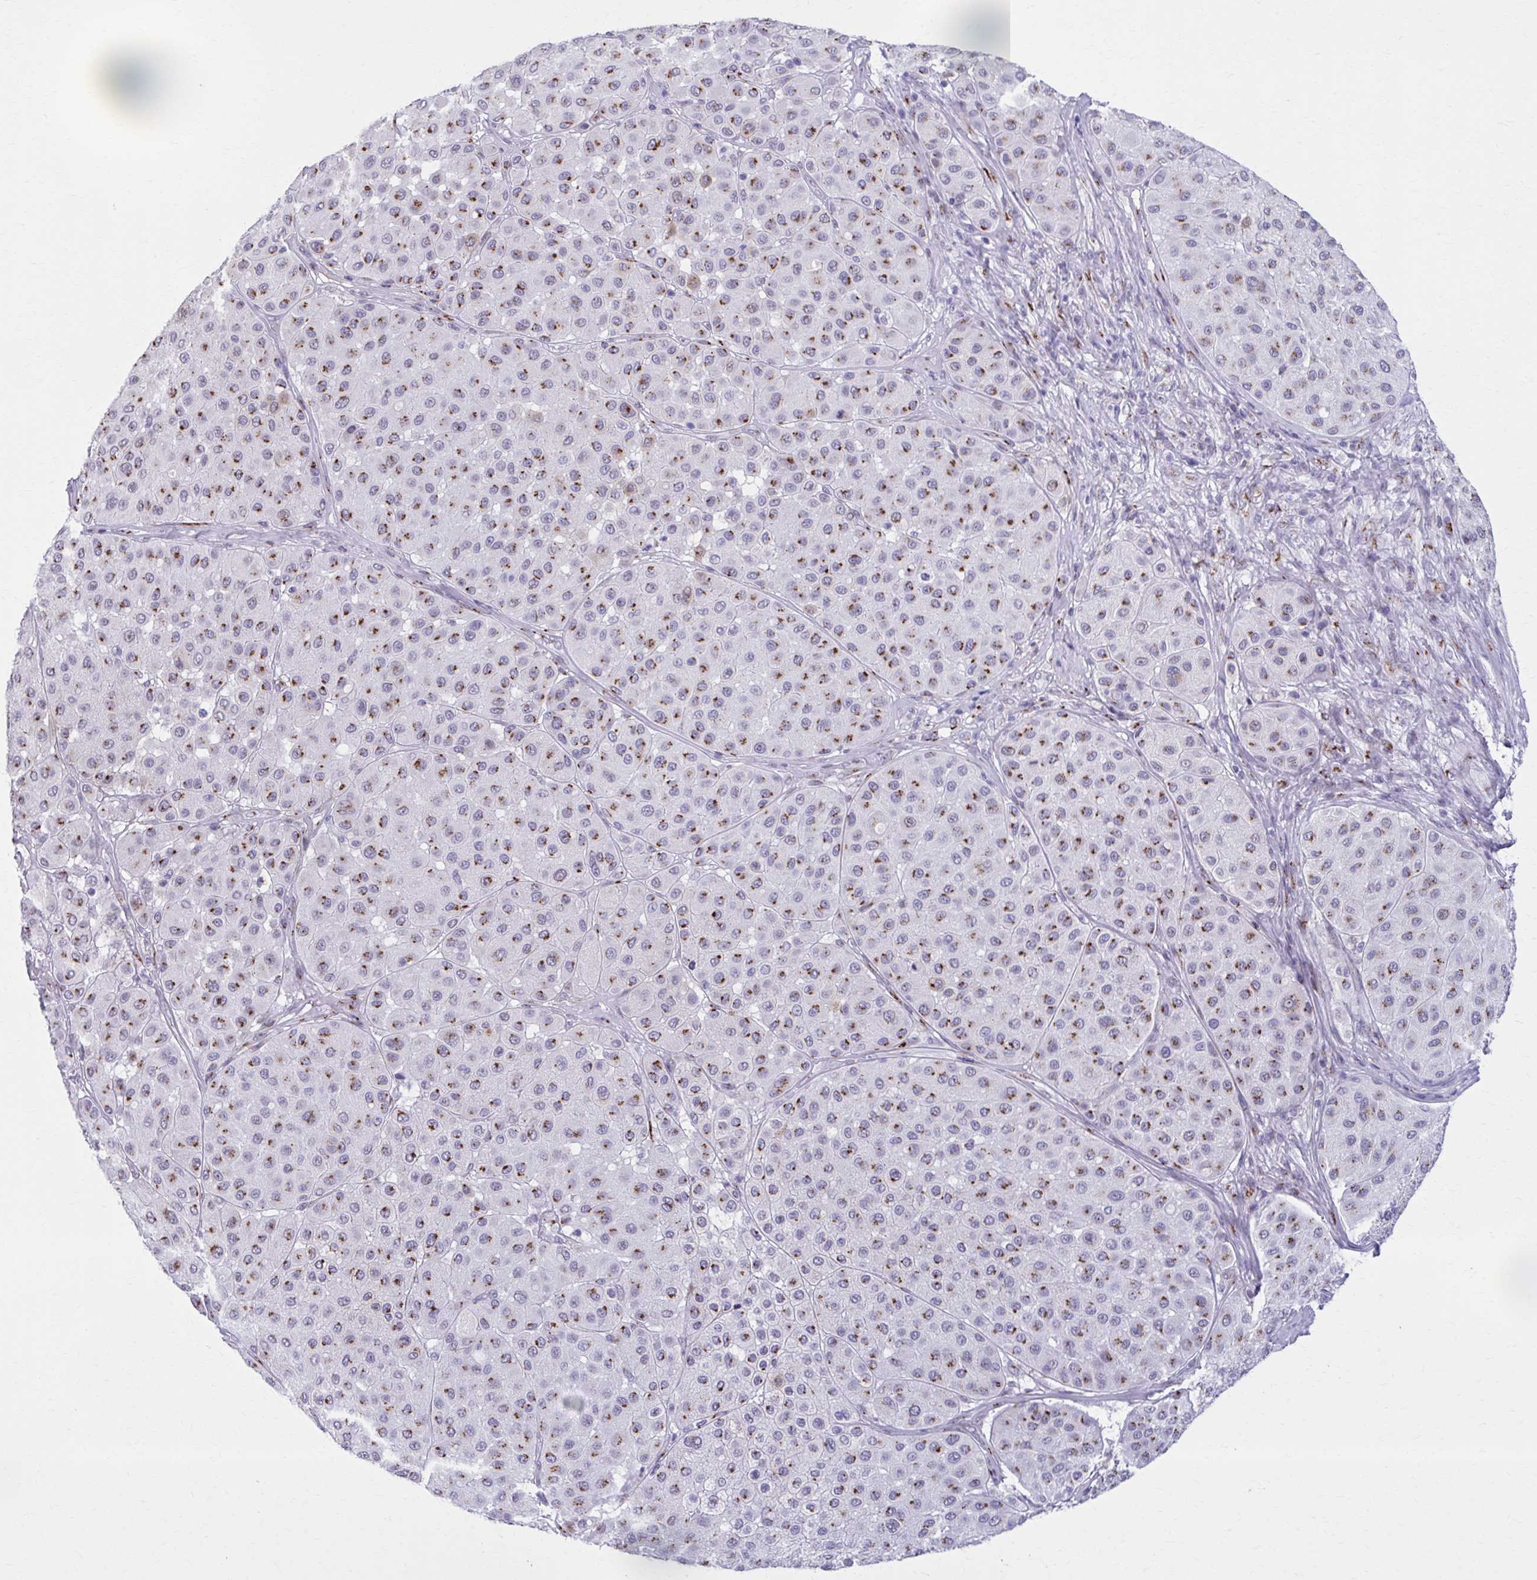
{"staining": {"intensity": "strong", "quantity": ">75%", "location": "cytoplasmic/membranous"}, "tissue": "melanoma", "cell_type": "Tumor cells", "image_type": "cancer", "snomed": [{"axis": "morphology", "description": "Malignant melanoma, Metastatic site"}, {"axis": "topography", "description": "Smooth muscle"}], "caption": "Immunohistochemistry micrograph of neoplastic tissue: melanoma stained using immunohistochemistry exhibits high levels of strong protein expression localized specifically in the cytoplasmic/membranous of tumor cells, appearing as a cytoplasmic/membranous brown color.", "gene": "ZNF682", "patient": {"sex": "male", "age": 41}}